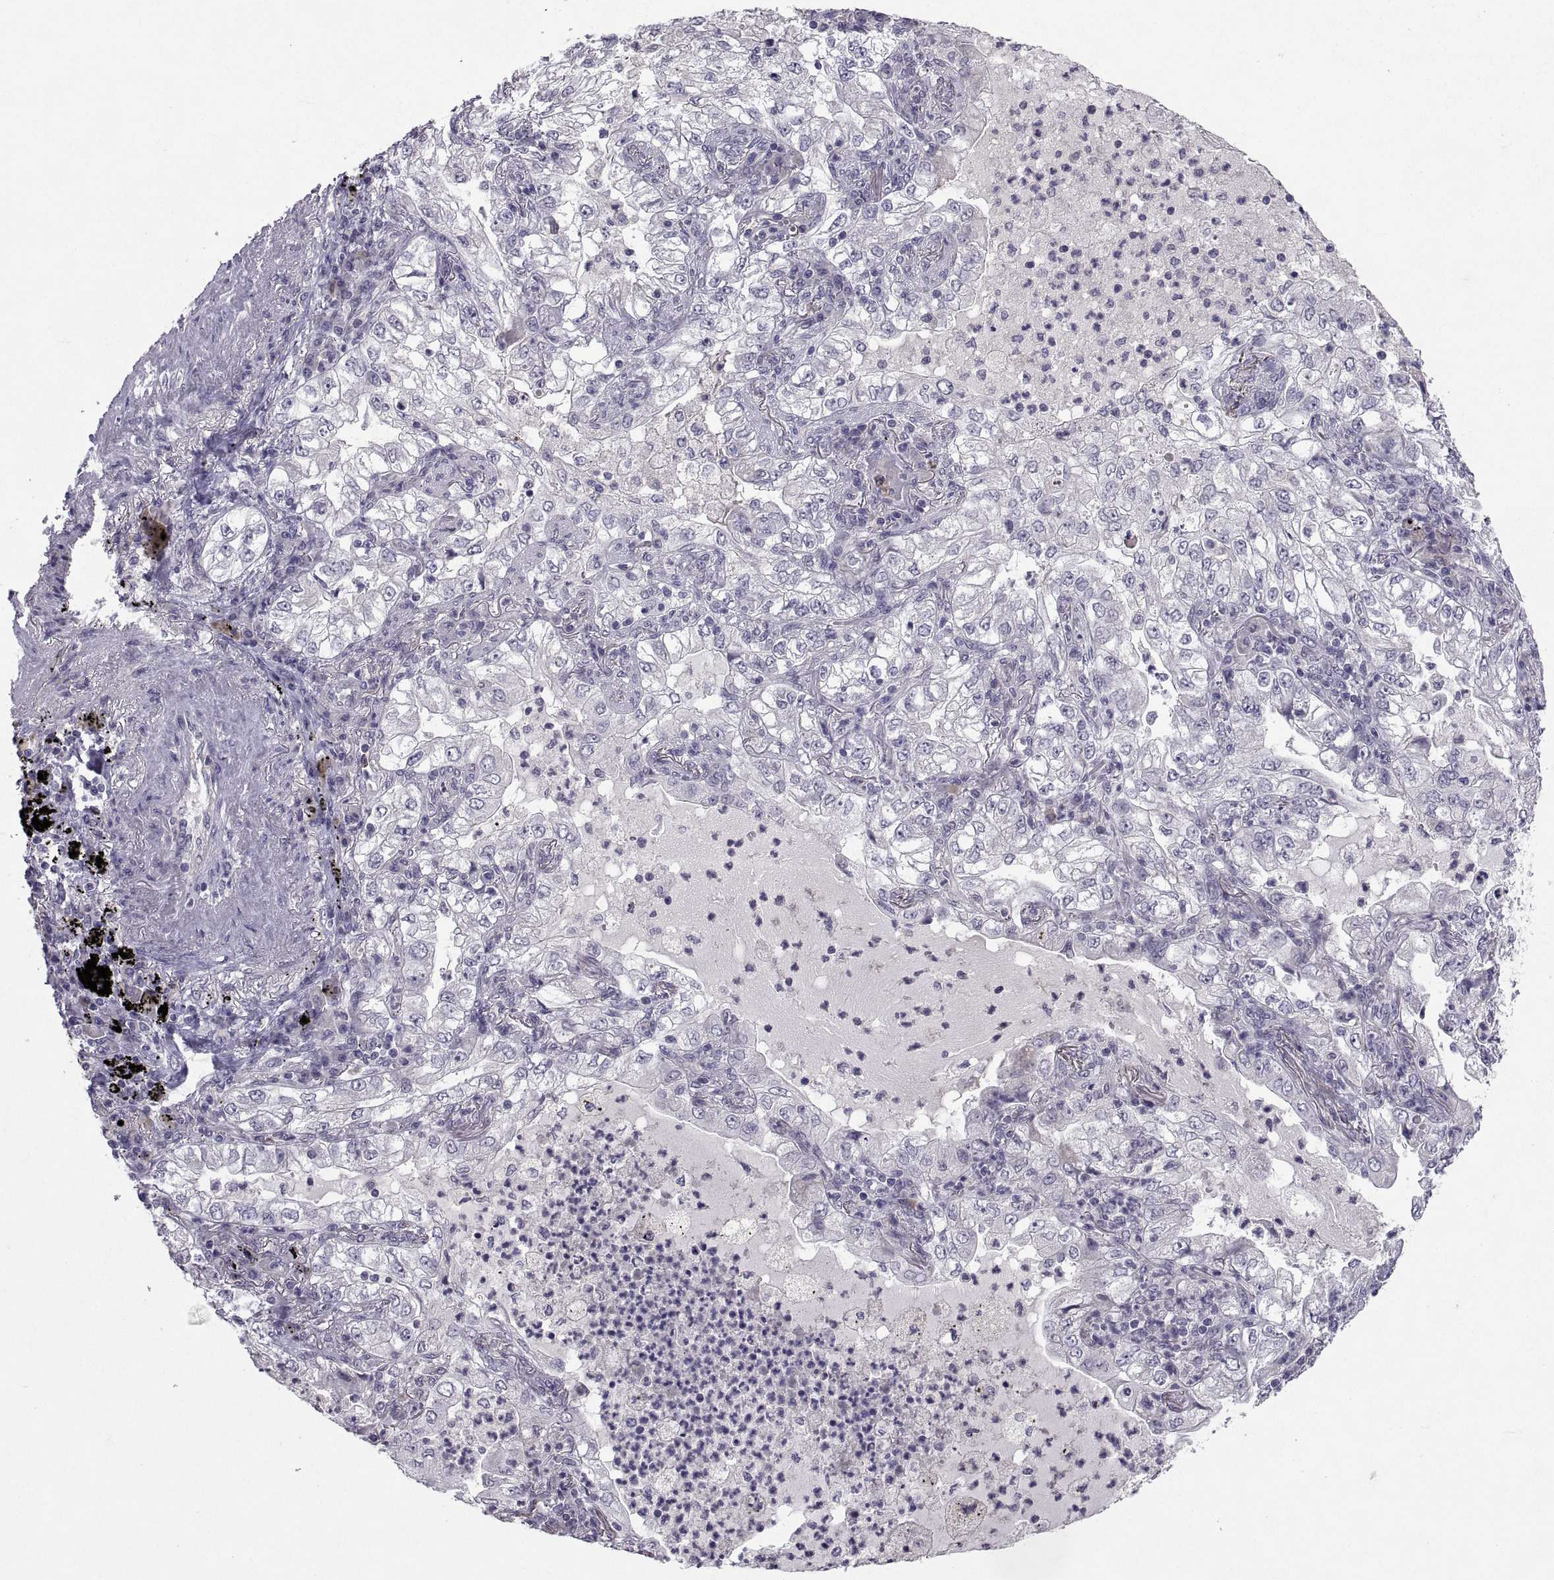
{"staining": {"intensity": "negative", "quantity": "none", "location": "none"}, "tissue": "lung cancer", "cell_type": "Tumor cells", "image_type": "cancer", "snomed": [{"axis": "morphology", "description": "Adenocarcinoma, NOS"}, {"axis": "topography", "description": "Lung"}], "caption": "A photomicrograph of human lung cancer (adenocarcinoma) is negative for staining in tumor cells.", "gene": "NPTX2", "patient": {"sex": "female", "age": 73}}